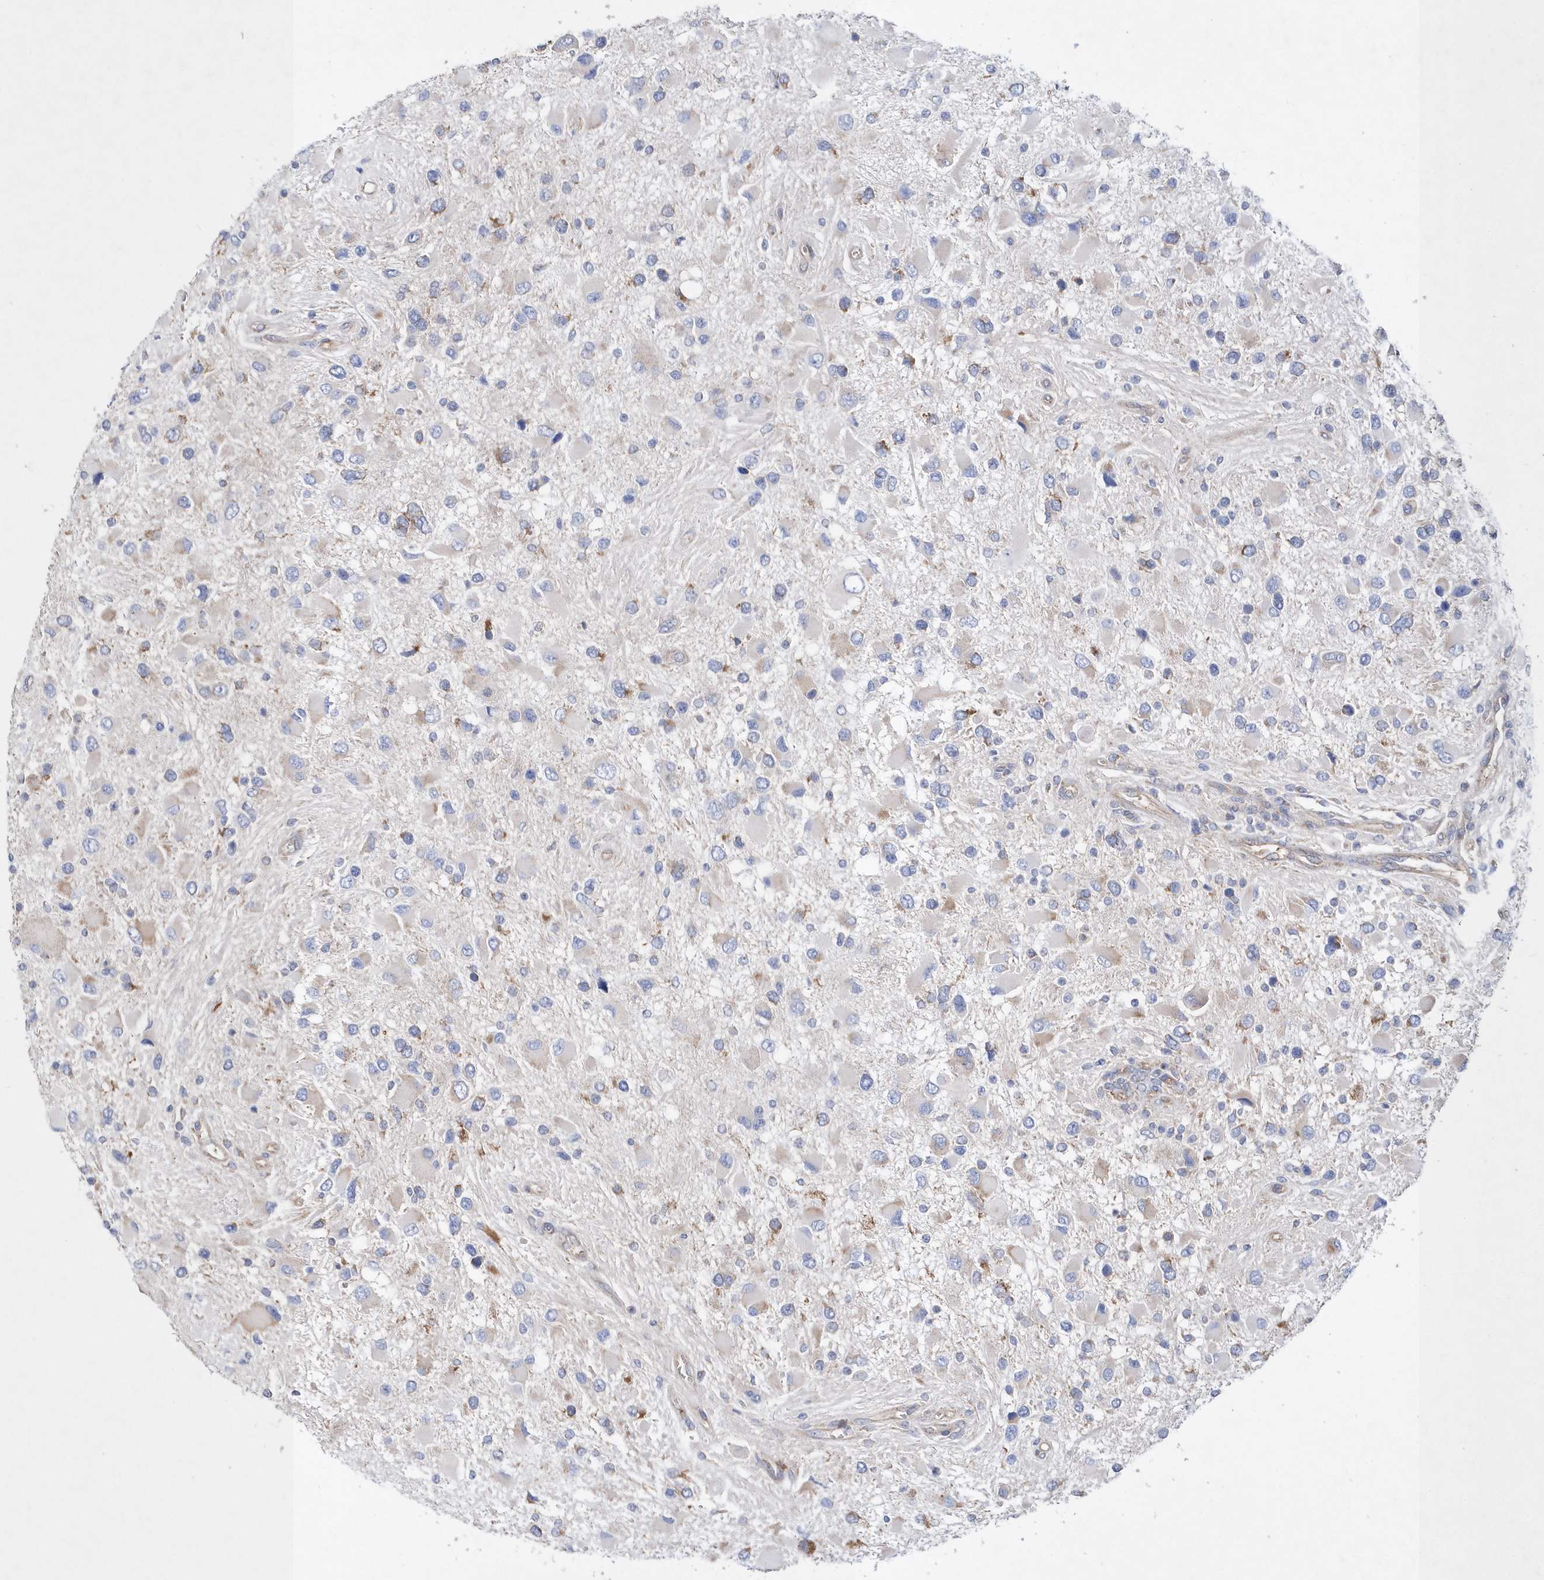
{"staining": {"intensity": "negative", "quantity": "none", "location": "none"}, "tissue": "glioma", "cell_type": "Tumor cells", "image_type": "cancer", "snomed": [{"axis": "morphology", "description": "Glioma, malignant, High grade"}, {"axis": "topography", "description": "Brain"}], "caption": "Malignant glioma (high-grade) was stained to show a protein in brown. There is no significant expression in tumor cells. (DAB immunohistochemistry with hematoxylin counter stain).", "gene": "JKAMP", "patient": {"sex": "male", "age": 53}}